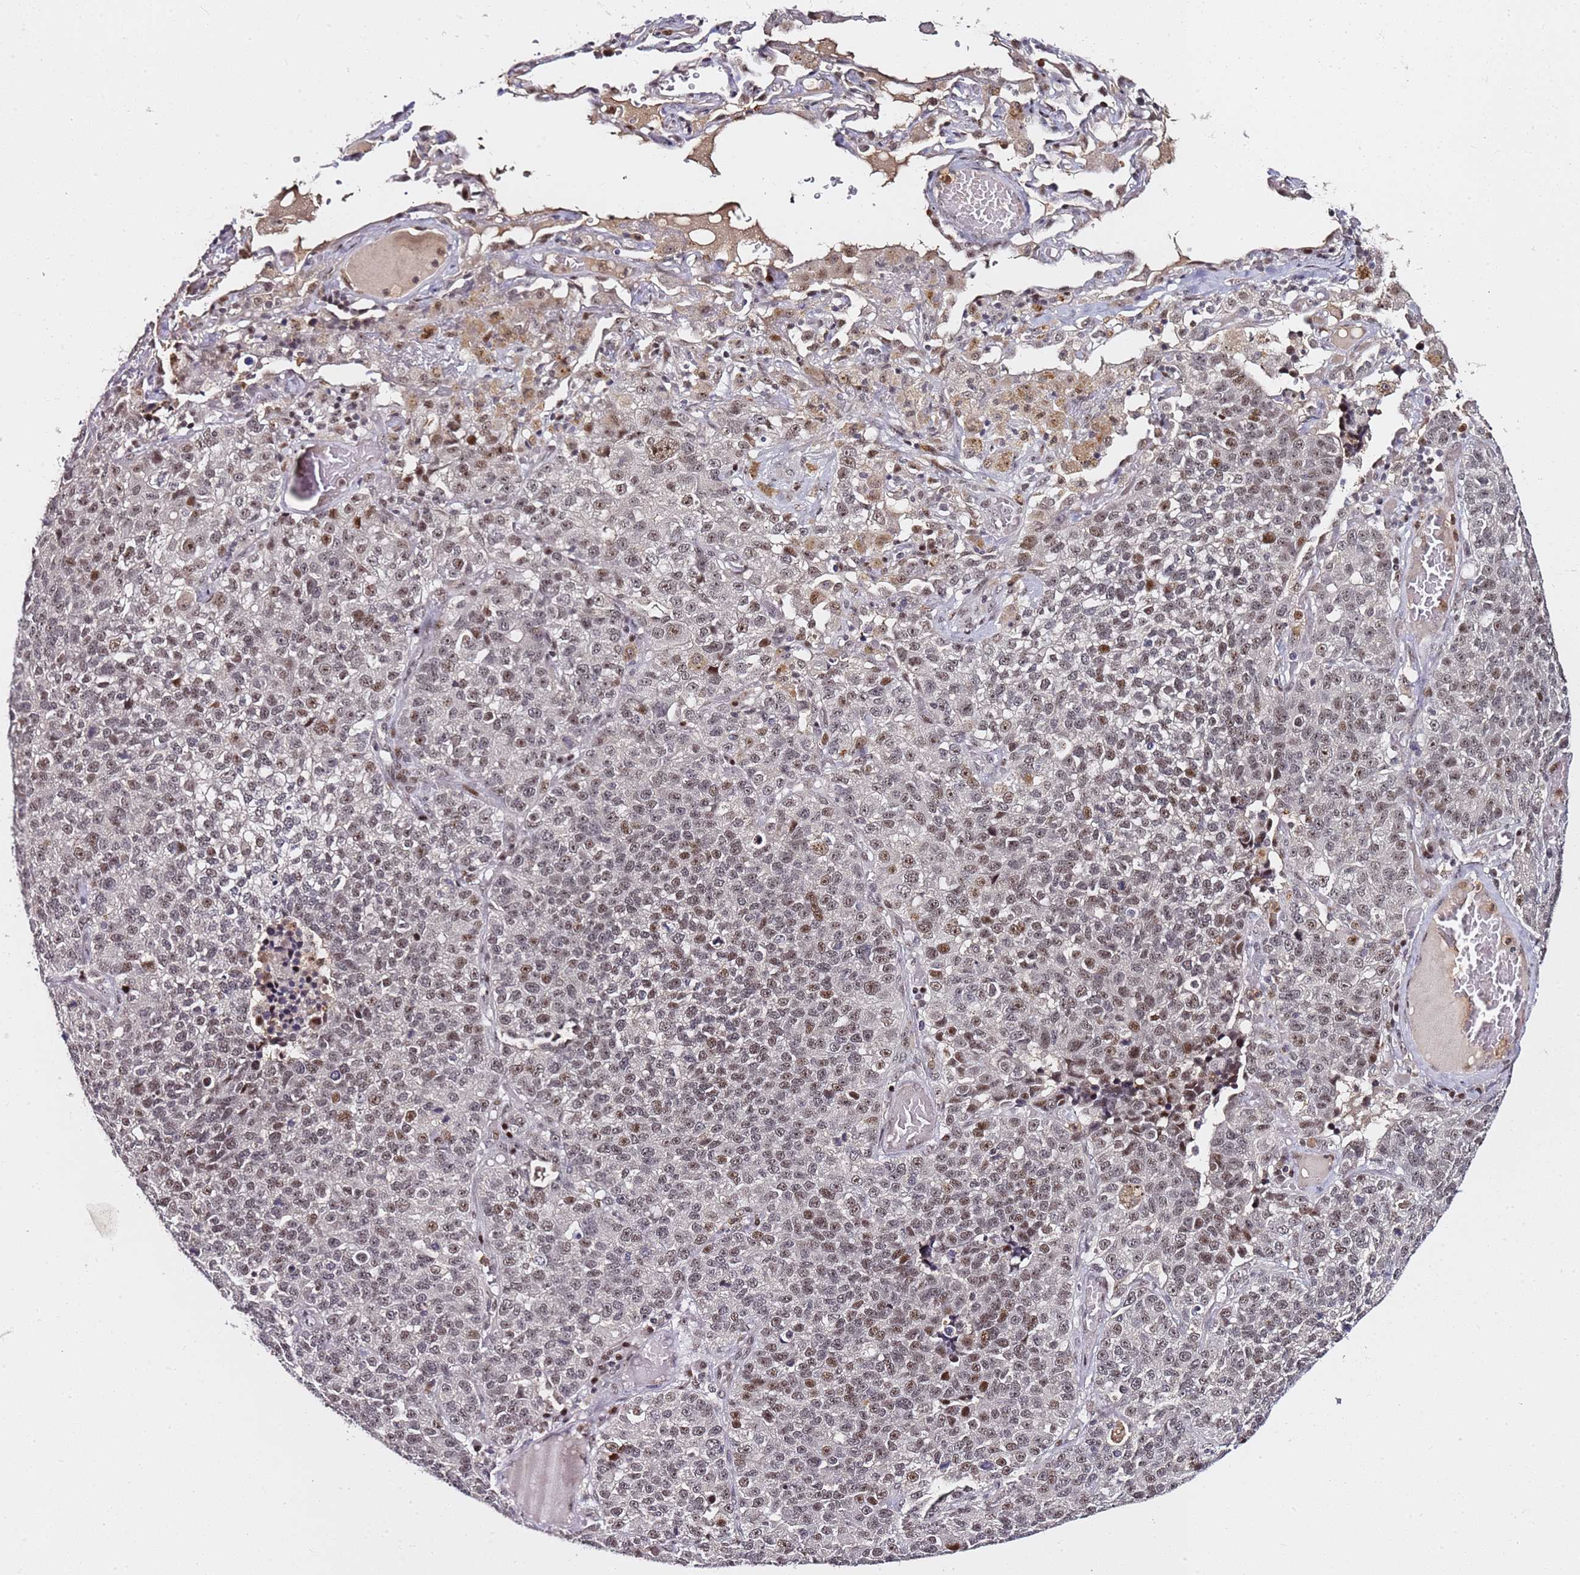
{"staining": {"intensity": "moderate", "quantity": ">75%", "location": "nuclear"}, "tissue": "lung cancer", "cell_type": "Tumor cells", "image_type": "cancer", "snomed": [{"axis": "morphology", "description": "Adenocarcinoma, NOS"}, {"axis": "topography", "description": "Lung"}], "caption": "This histopathology image displays lung cancer stained with immunohistochemistry to label a protein in brown. The nuclear of tumor cells show moderate positivity for the protein. Nuclei are counter-stained blue.", "gene": "FCF1", "patient": {"sex": "male", "age": 49}}